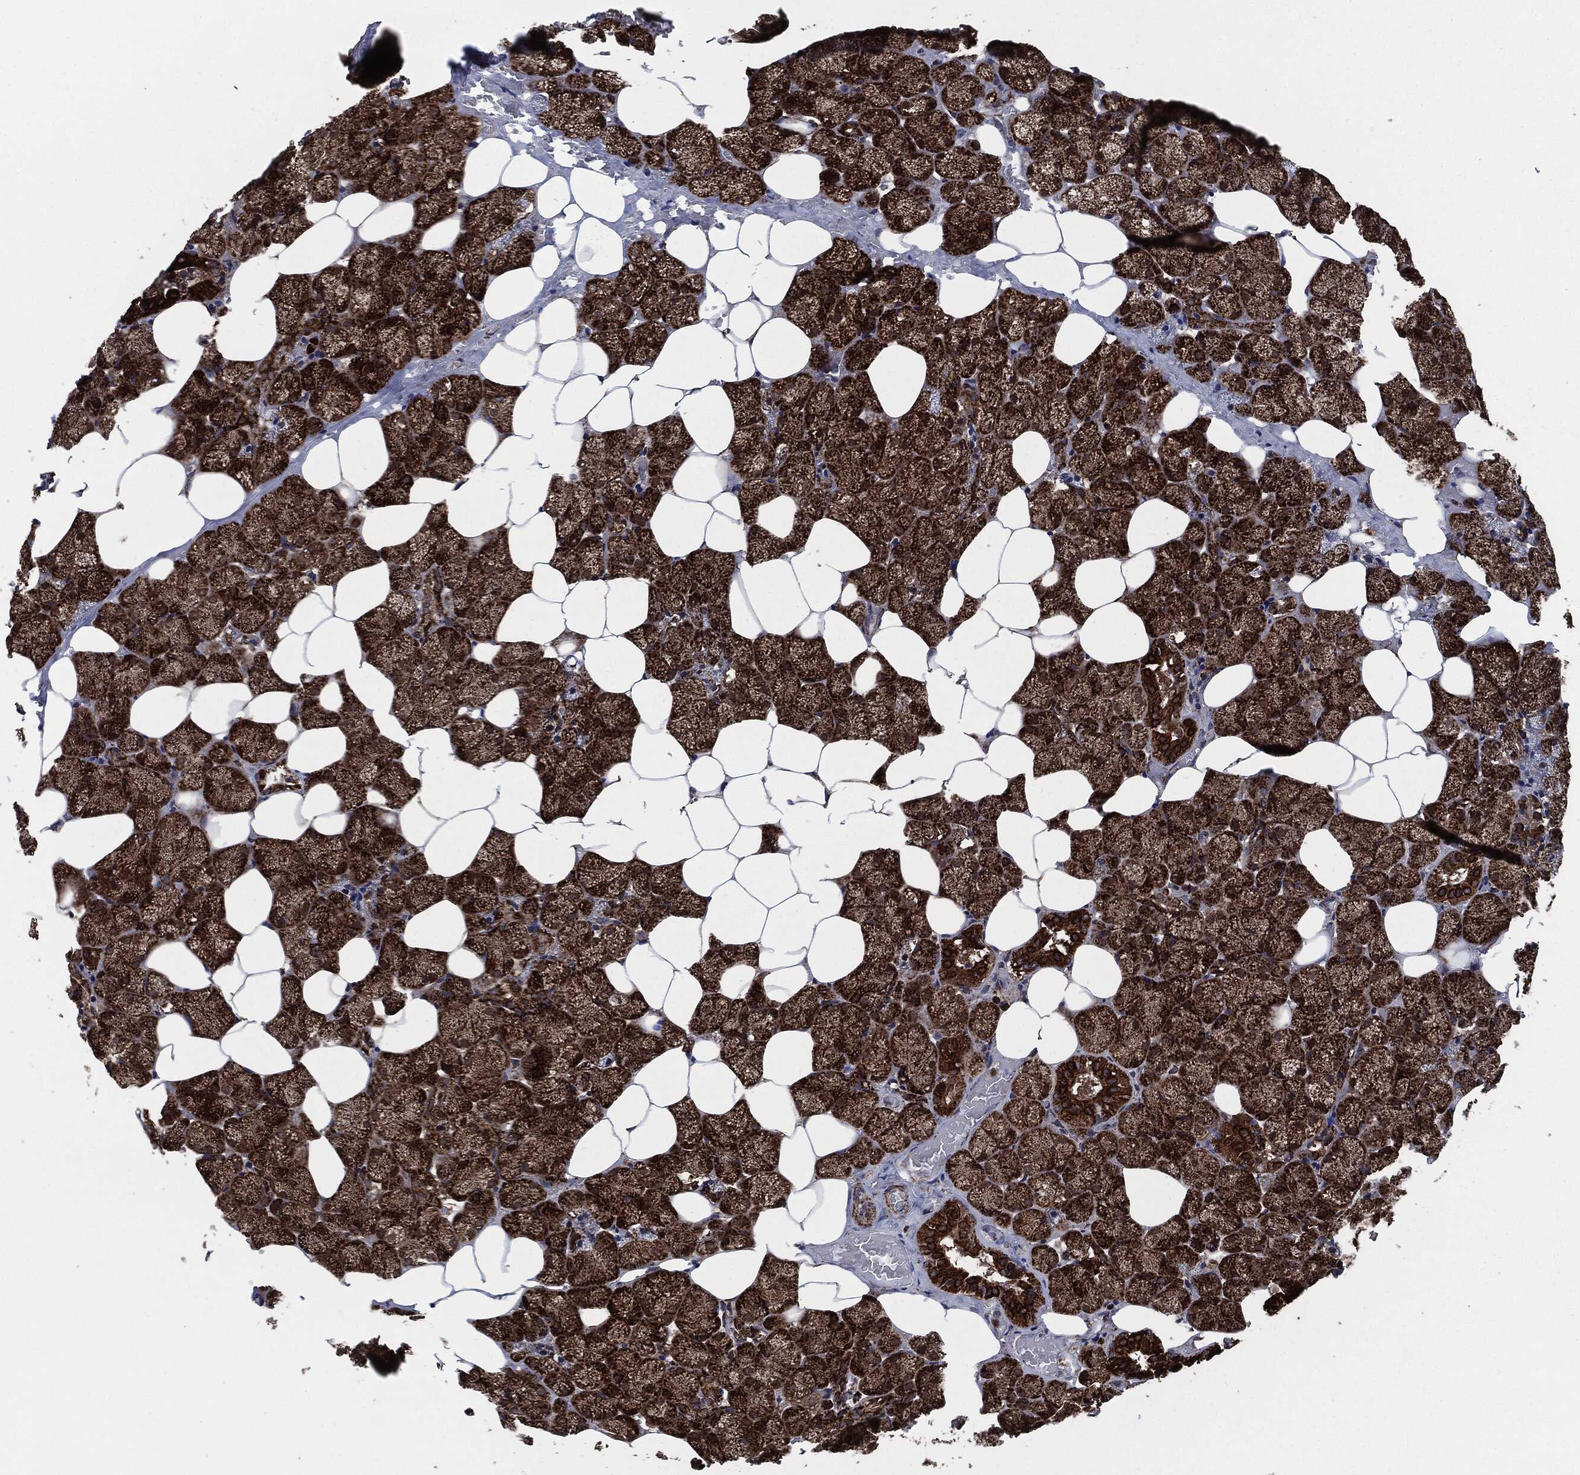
{"staining": {"intensity": "strong", "quantity": ">75%", "location": "cytoplasmic/membranous"}, "tissue": "salivary gland", "cell_type": "Glandular cells", "image_type": "normal", "snomed": [{"axis": "morphology", "description": "Normal tissue, NOS"}, {"axis": "topography", "description": "Salivary gland"}], "caption": "The image displays a brown stain indicating the presence of a protein in the cytoplasmic/membranous of glandular cells in salivary gland. (Brightfield microscopy of DAB IHC at high magnification).", "gene": "FH", "patient": {"sex": "male", "age": 38}}